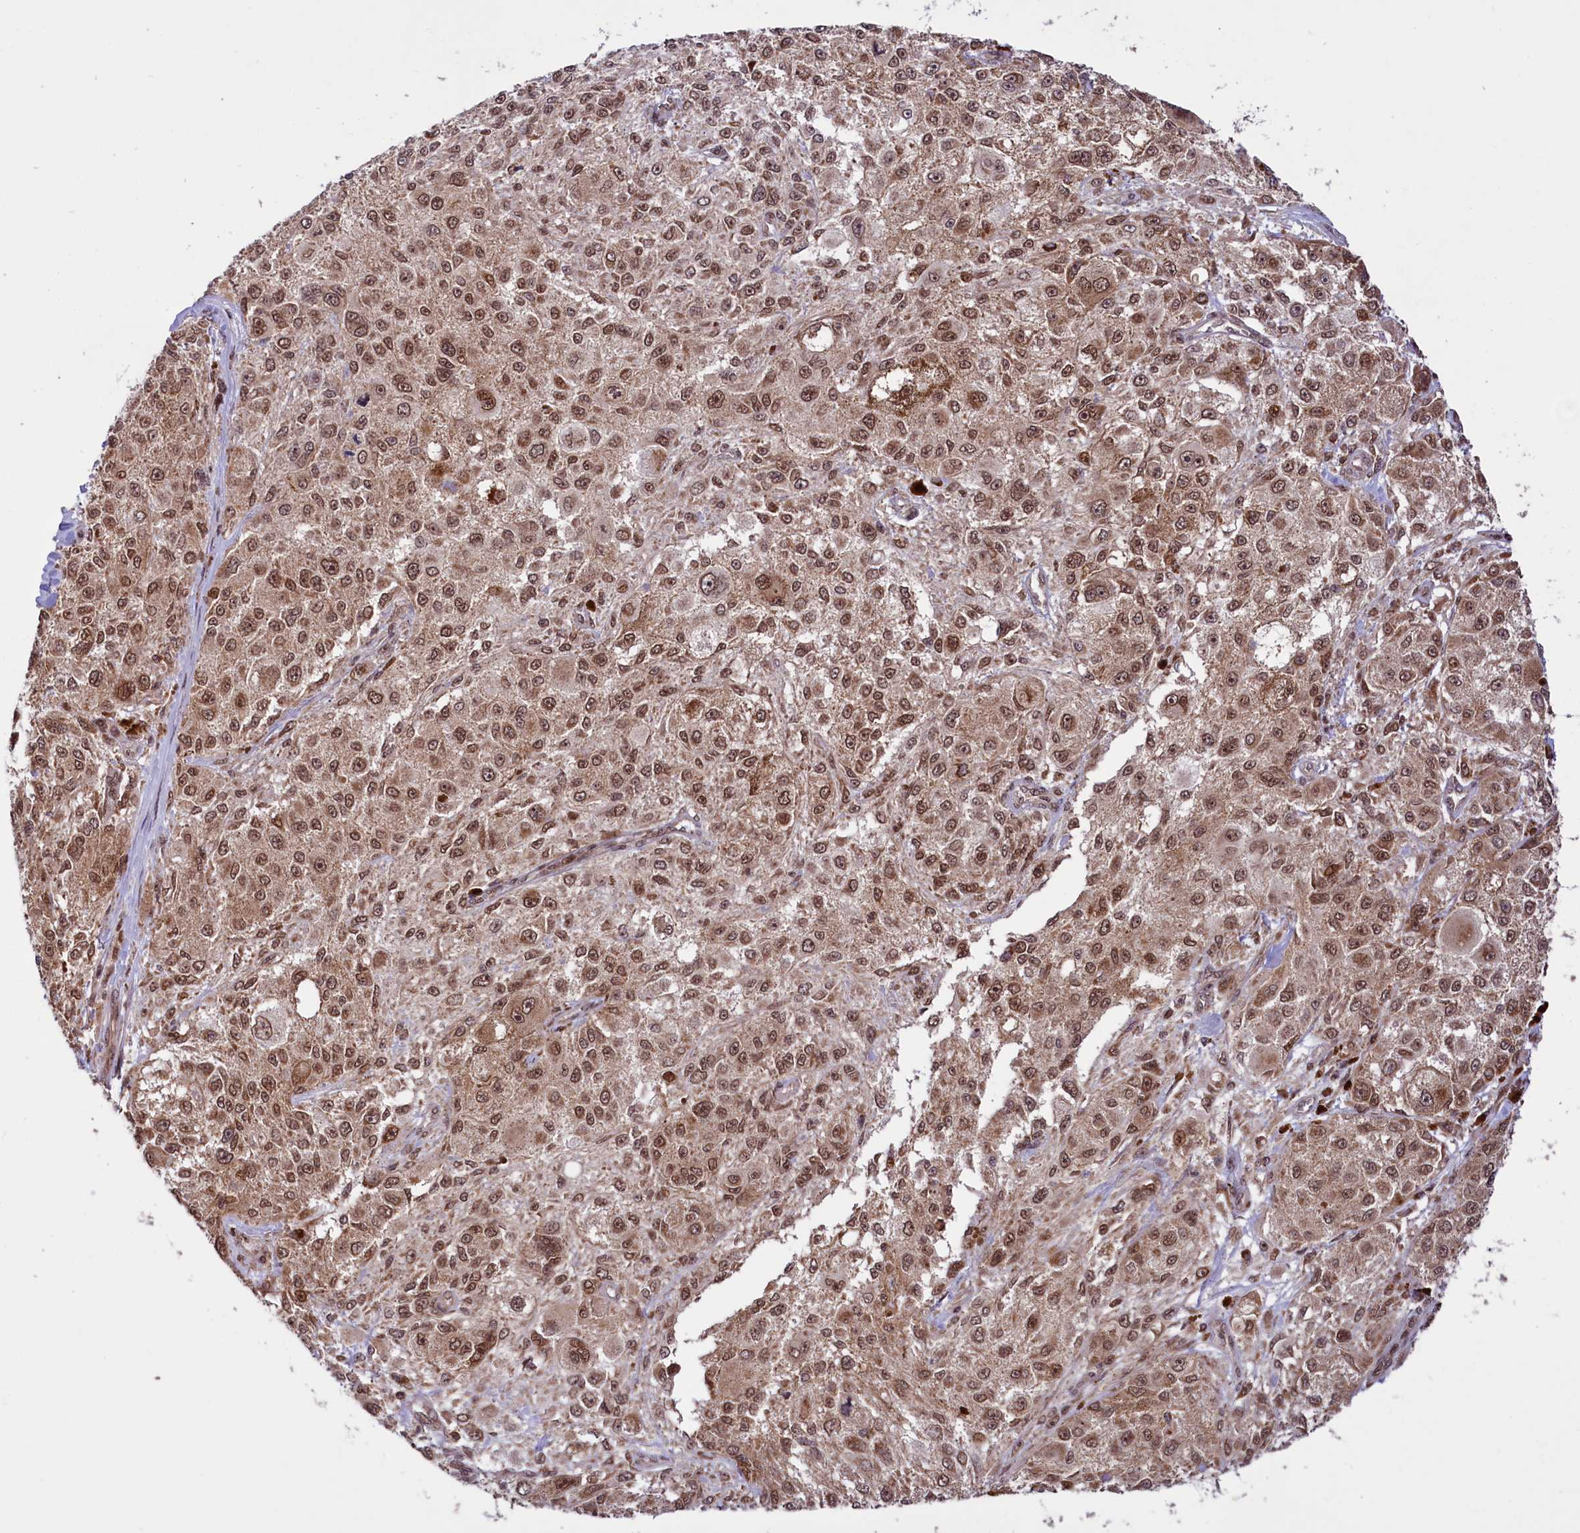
{"staining": {"intensity": "moderate", "quantity": ">75%", "location": "cytoplasmic/membranous,nuclear"}, "tissue": "melanoma", "cell_type": "Tumor cells", "image_type": "cancer", "snomed": [{"axis": "morphology", "description": "Necrosis, NOS"}, {"axis": "morphology", "description": "Malignant melanoma, NOS"}, {"axis": "topography", "description": "Skin"}], "caption": "Melanoma tissue exhibits moderate cytoplasmic/membranous and nuclear expression in approximately >75% of tumor cells", "gene": "PHC3", "patient": {"sex": "female", "age": 87}}